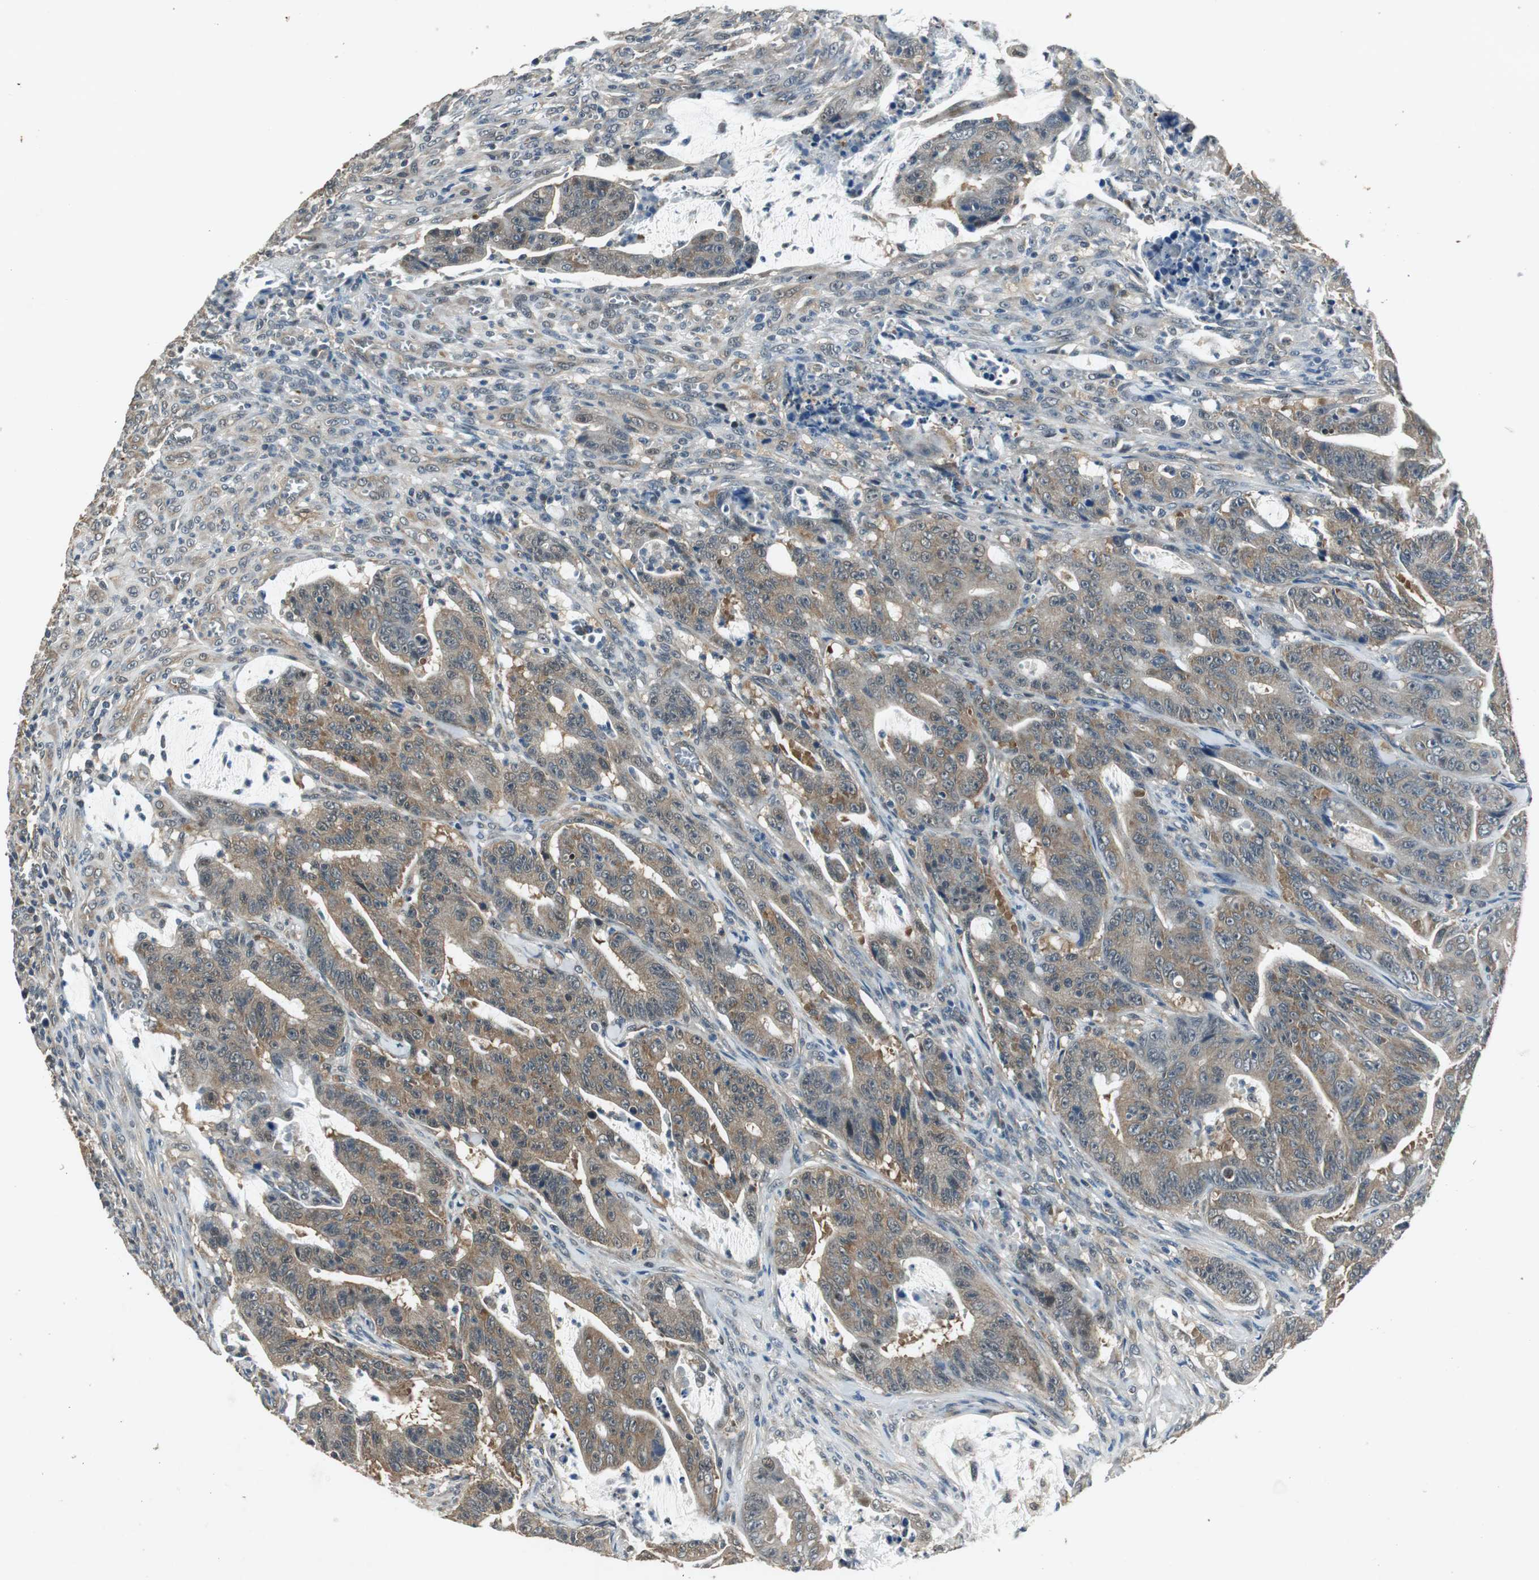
{"staining": {"intensity": "weak", "quantity": ">75%", "location": "cytoplasmic/membranous"}, "tissue": "colorectal cancer", "cell_type": "Tumor cells", "image_type": "cancer", "snomed": [{"axis": "morphology", "description": "Adenocarcinoma, NOS"}, {"axis": "topography", "description": "Colon"}], "caption": "Colorectal cancer (adenocarcinoma) stained with DAB immunohistochemistry reveals low levels of weak cytoplasmic/membranous expression in about >75% of tumor cells.", "gene": "PSMB4", "patient": {"sex": "male", "age": 45}}